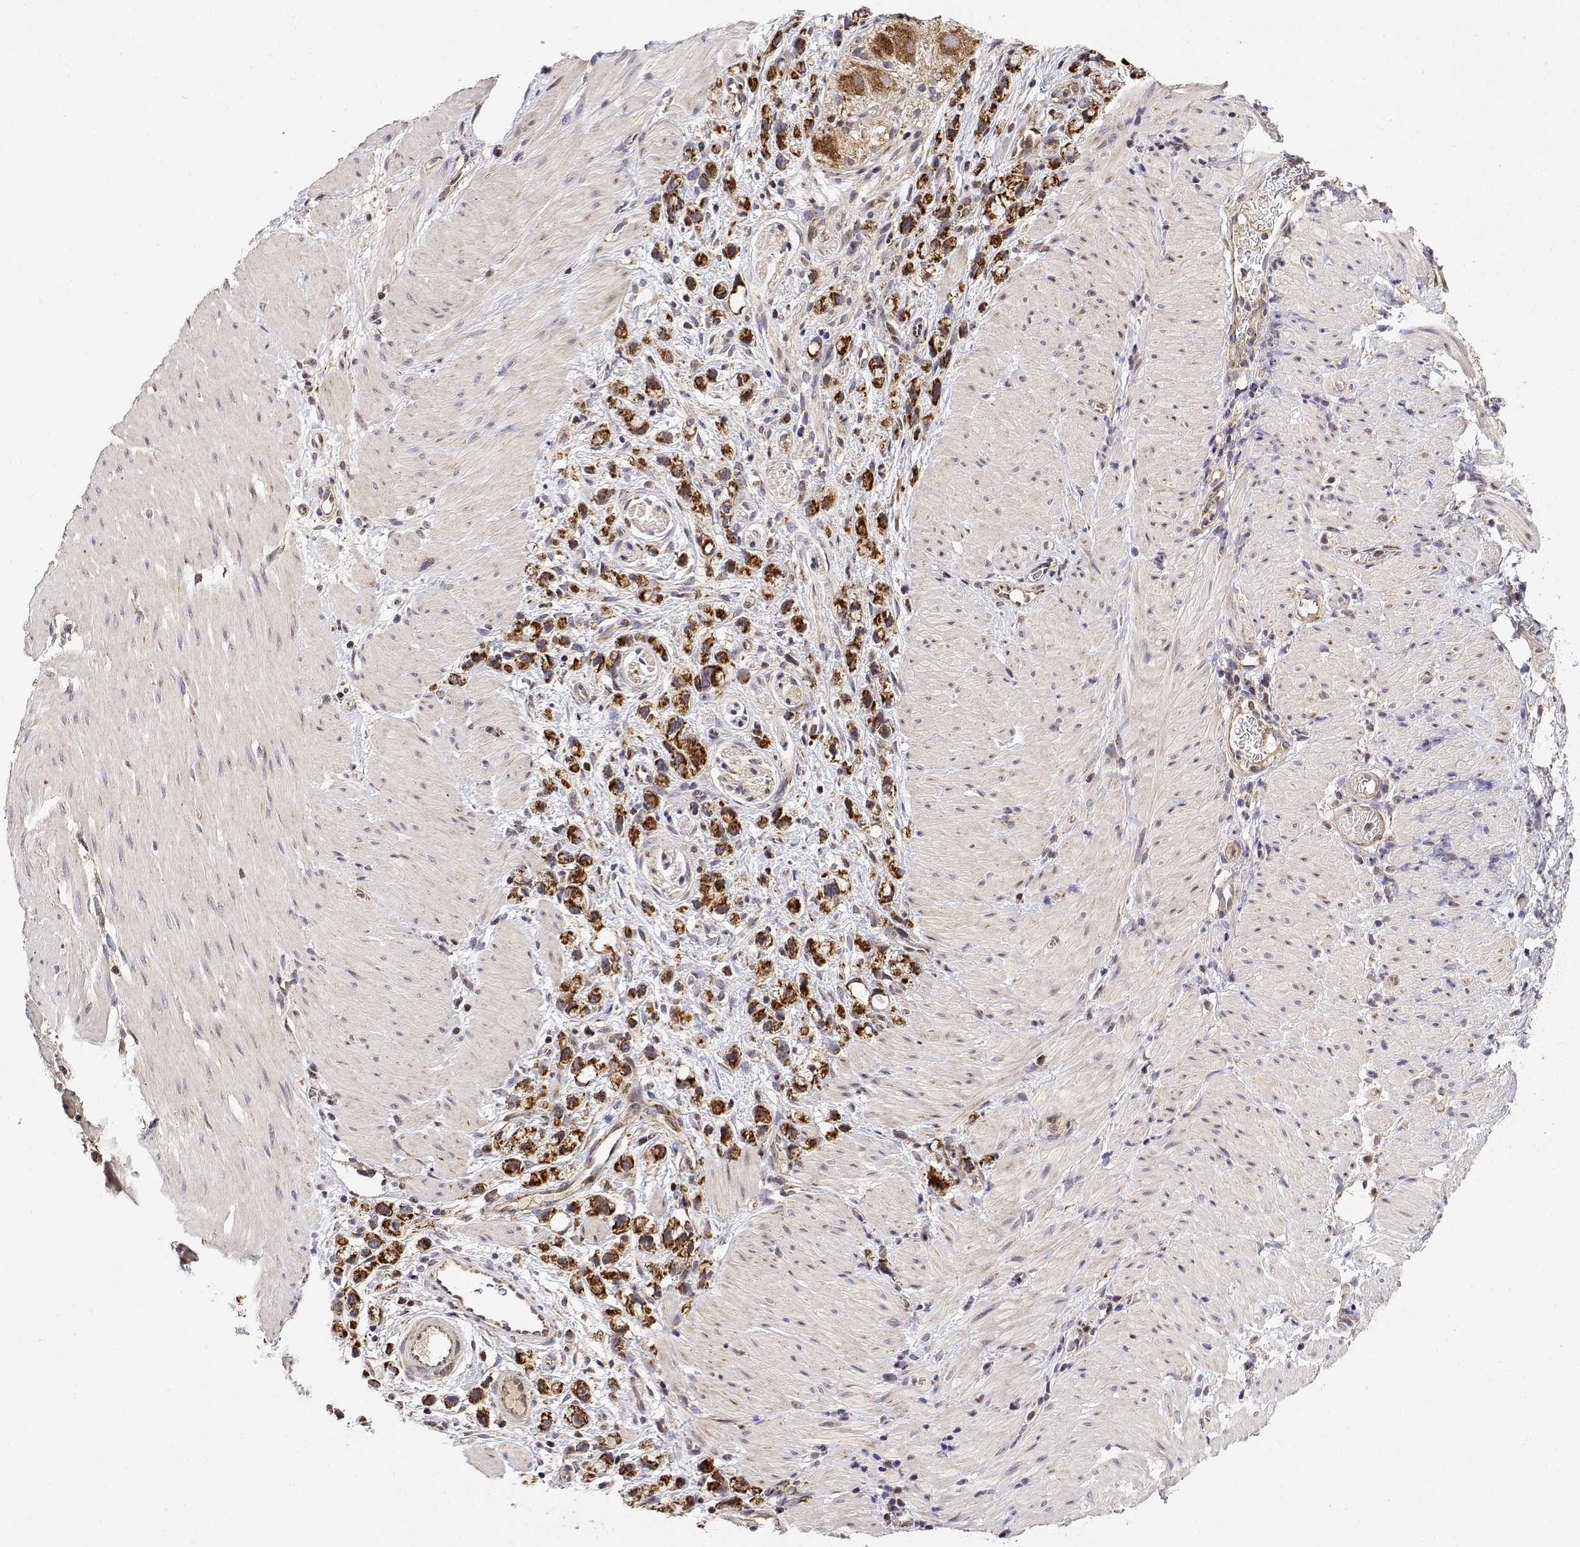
{"staining": {"intensity": "strong", "quantity": ">75%", "location": "cytoplasmic/membranous"}, "tissue": "stomach cancer", "cell_type": "Tumor cells", "image_type": "cancer", "snomed": [{"axis": "morphology", "description": "Adenocarcinoma, NOS"}, {"axis": "topography", "description": "Stomach"}], "caption": "The image reveals staining of stomach adenocarcinoma, revealing strong cytoplasmic/membranous protein expression (brown color) within tumor cells.", "gene": "GADD45GIP1", "patient": {"sex": "female", "age": 59}}